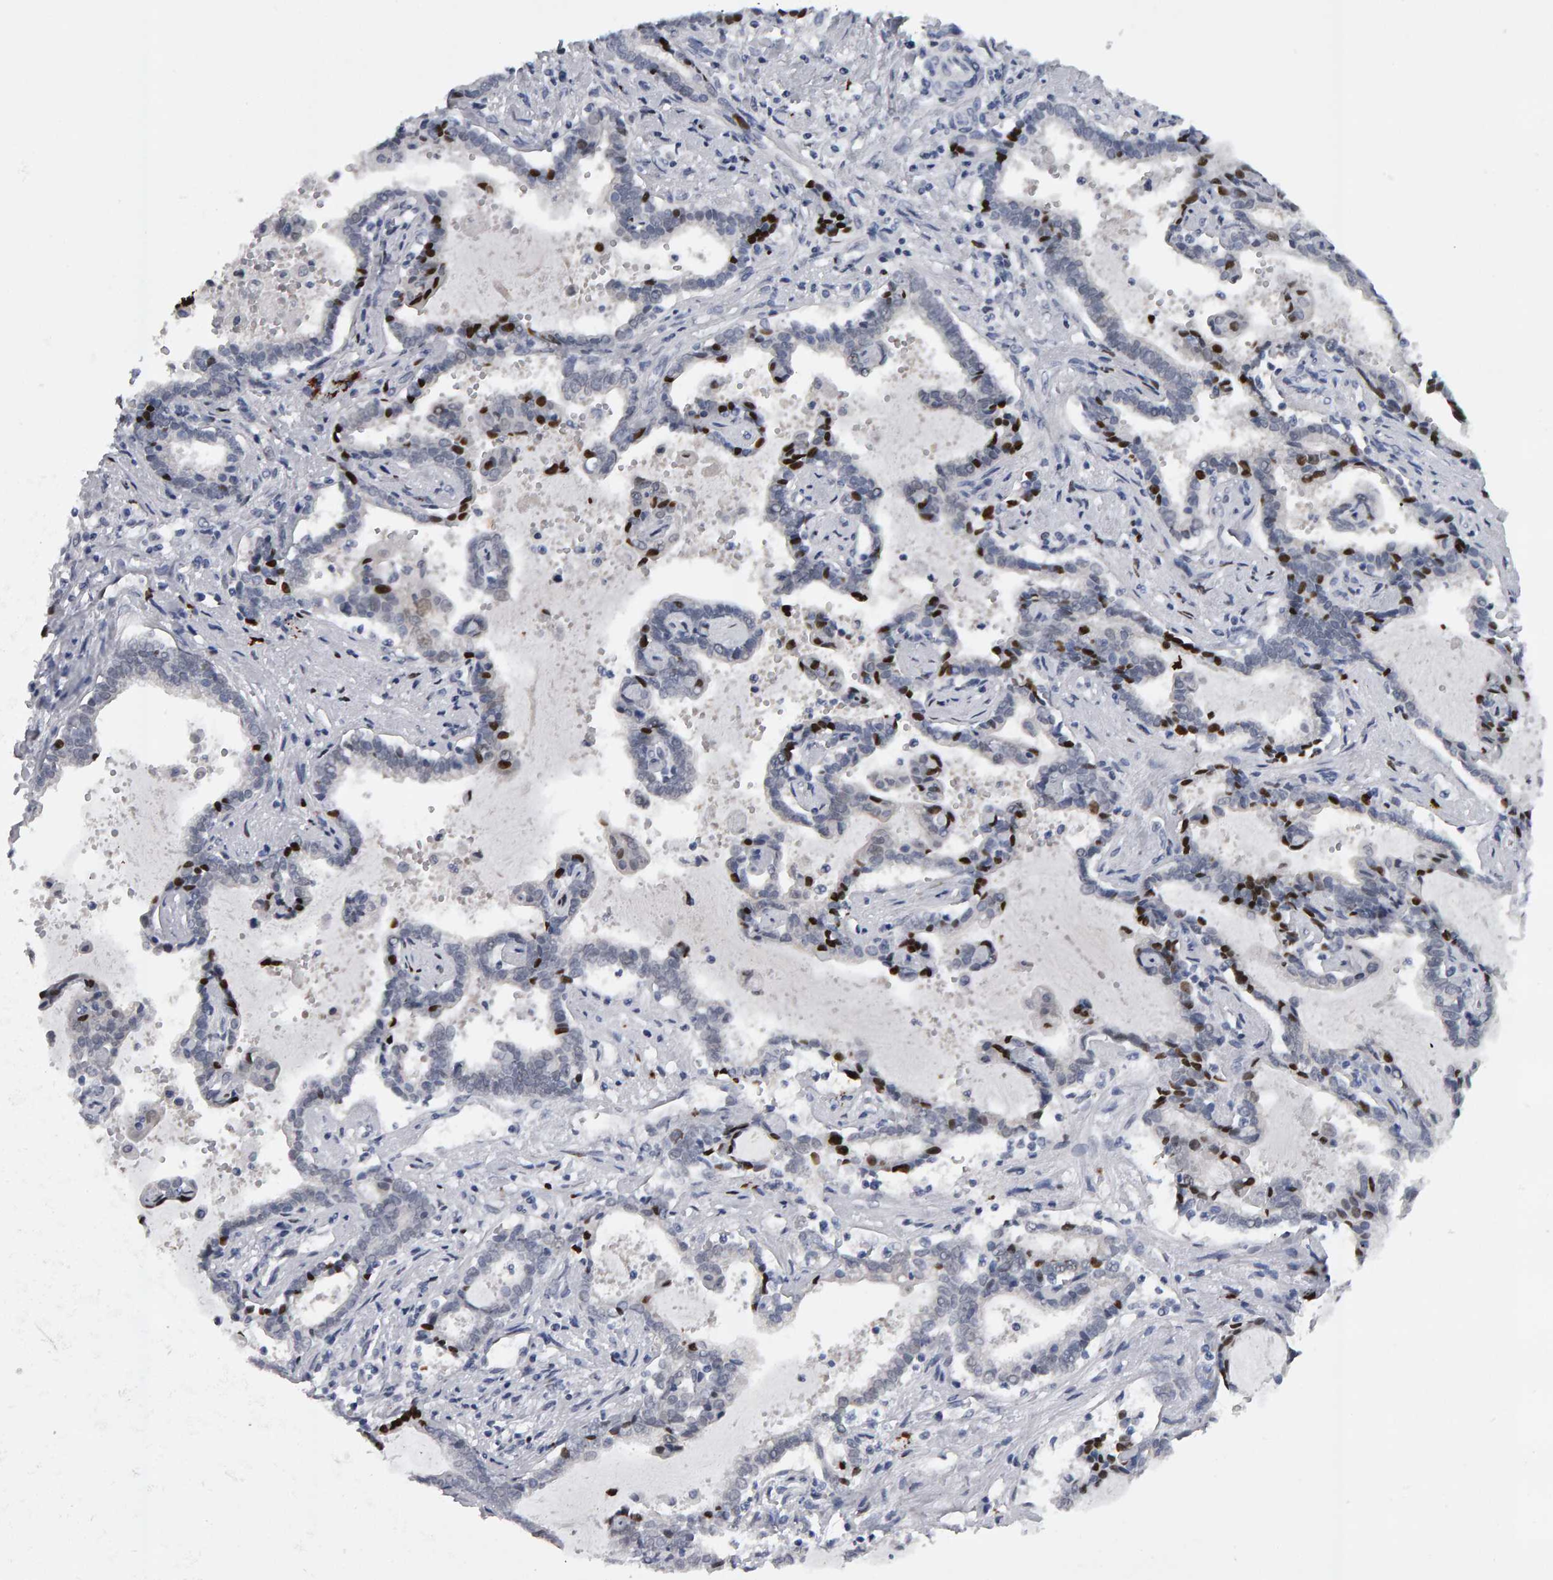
{"staining": {"intensity": "strong", "quantity": "<25%", "location": "nuclear"}, "tissue": "liver cancer", "cell_type": "Tumor cells", "image_type": "cancer", "snomed": [{"axis": "morphology", "description": "Cholangiocarcinoma"}, {"axis": "topography", "description": "Liver"}], "caption": "Liver cancer (cholangiocarcinoma) was stained to show a protein in brown. There is medium levels of strong nuclear expression in approximately <25% of tumor cells.", "gene": "IPO8", "patient": {"sex": "male", "age": 57}}